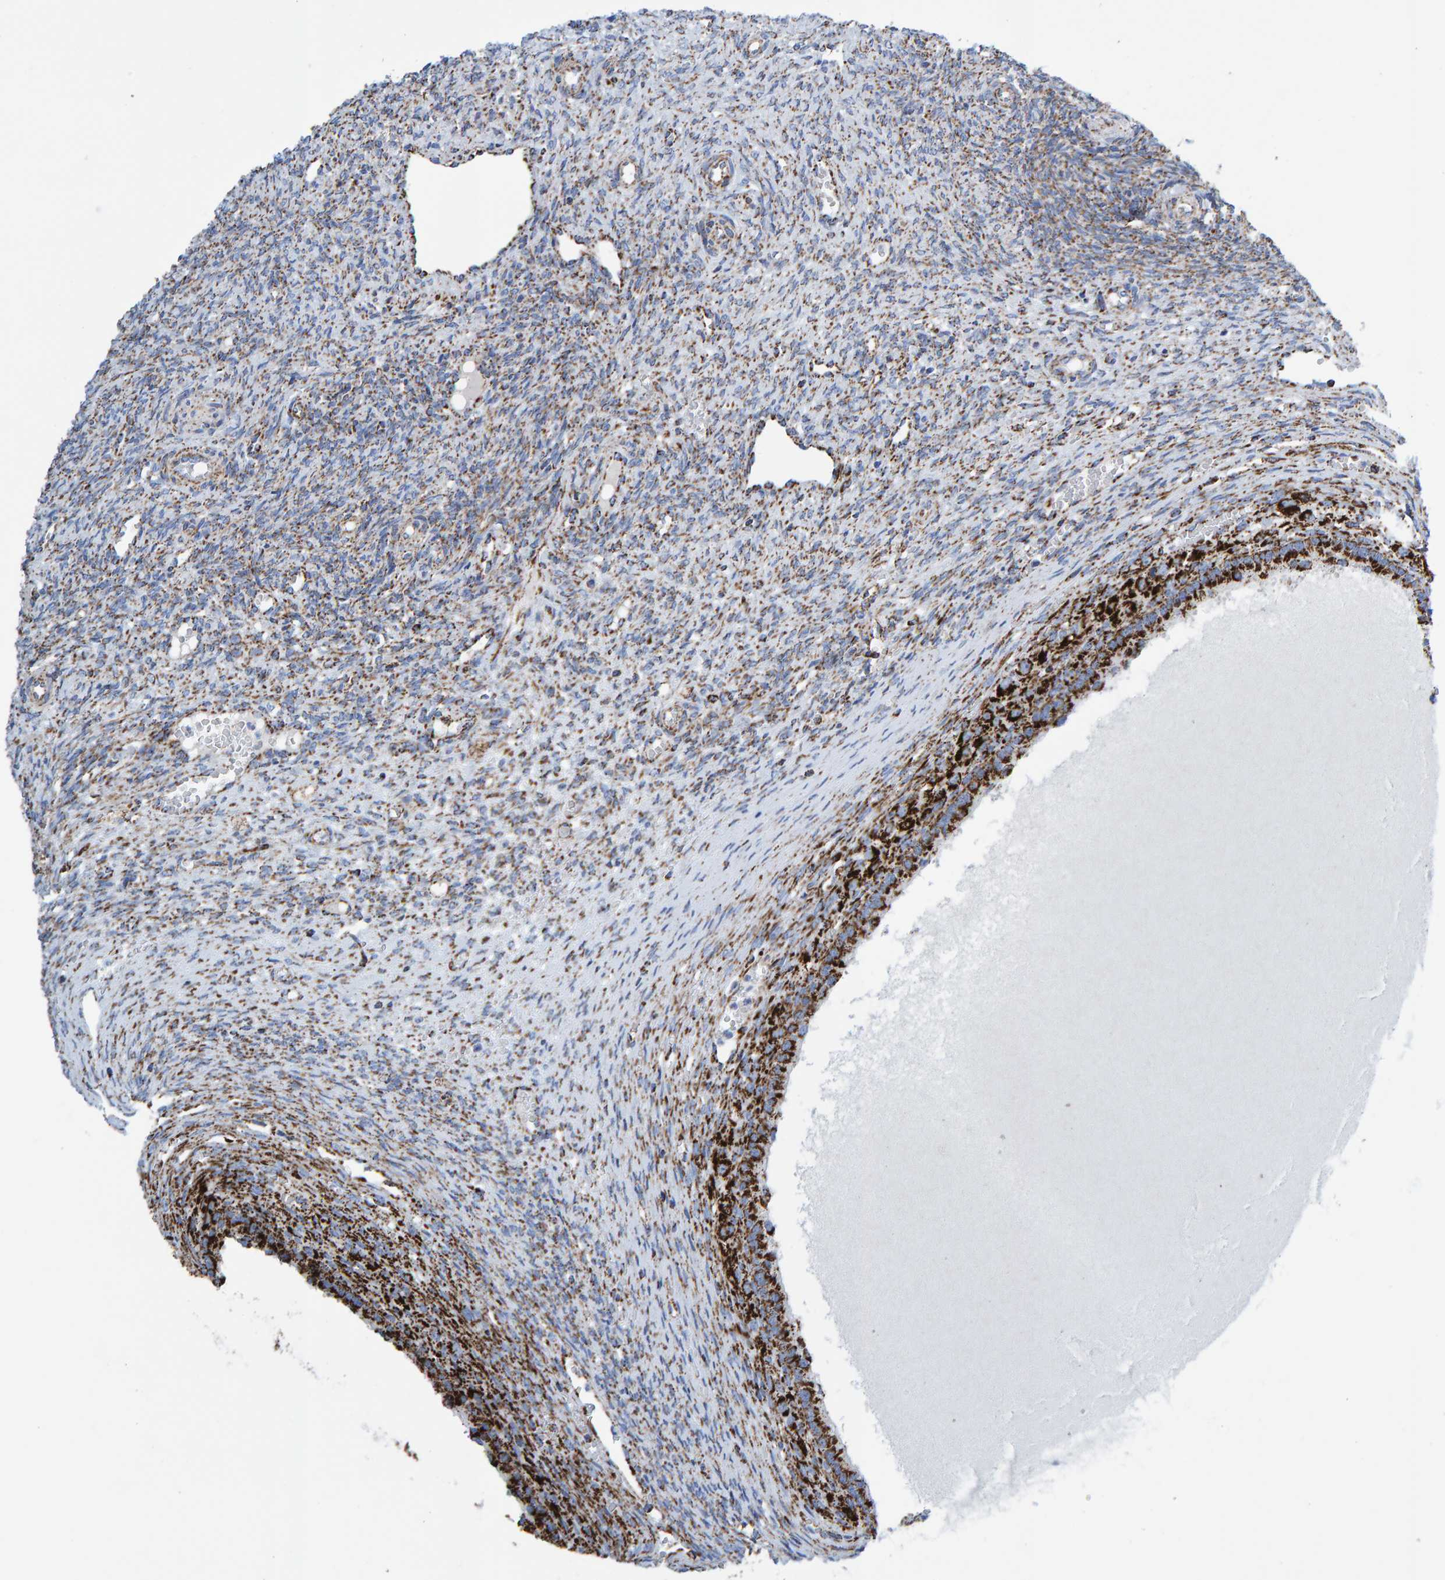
{"staining": {"intensity": "strong", "quantity": ">75%", "location": "cytoplasmic/membranous"}, "tissue": "ovary", "cell_type": "Follicle cells", "image_type": "normal", "snomed": [{"axis": "morphology", "description": "Normal tissue, NOS"}, {"axis": "topography", "description": "Ovary"}], "caption": "Ovary stained with IHC displays strong cytoplasmic/membranous staining in approximately >75% of follicle cells.", "gene": "ENSG00000262660", "patient": {"sex": "female", "age": 41}}